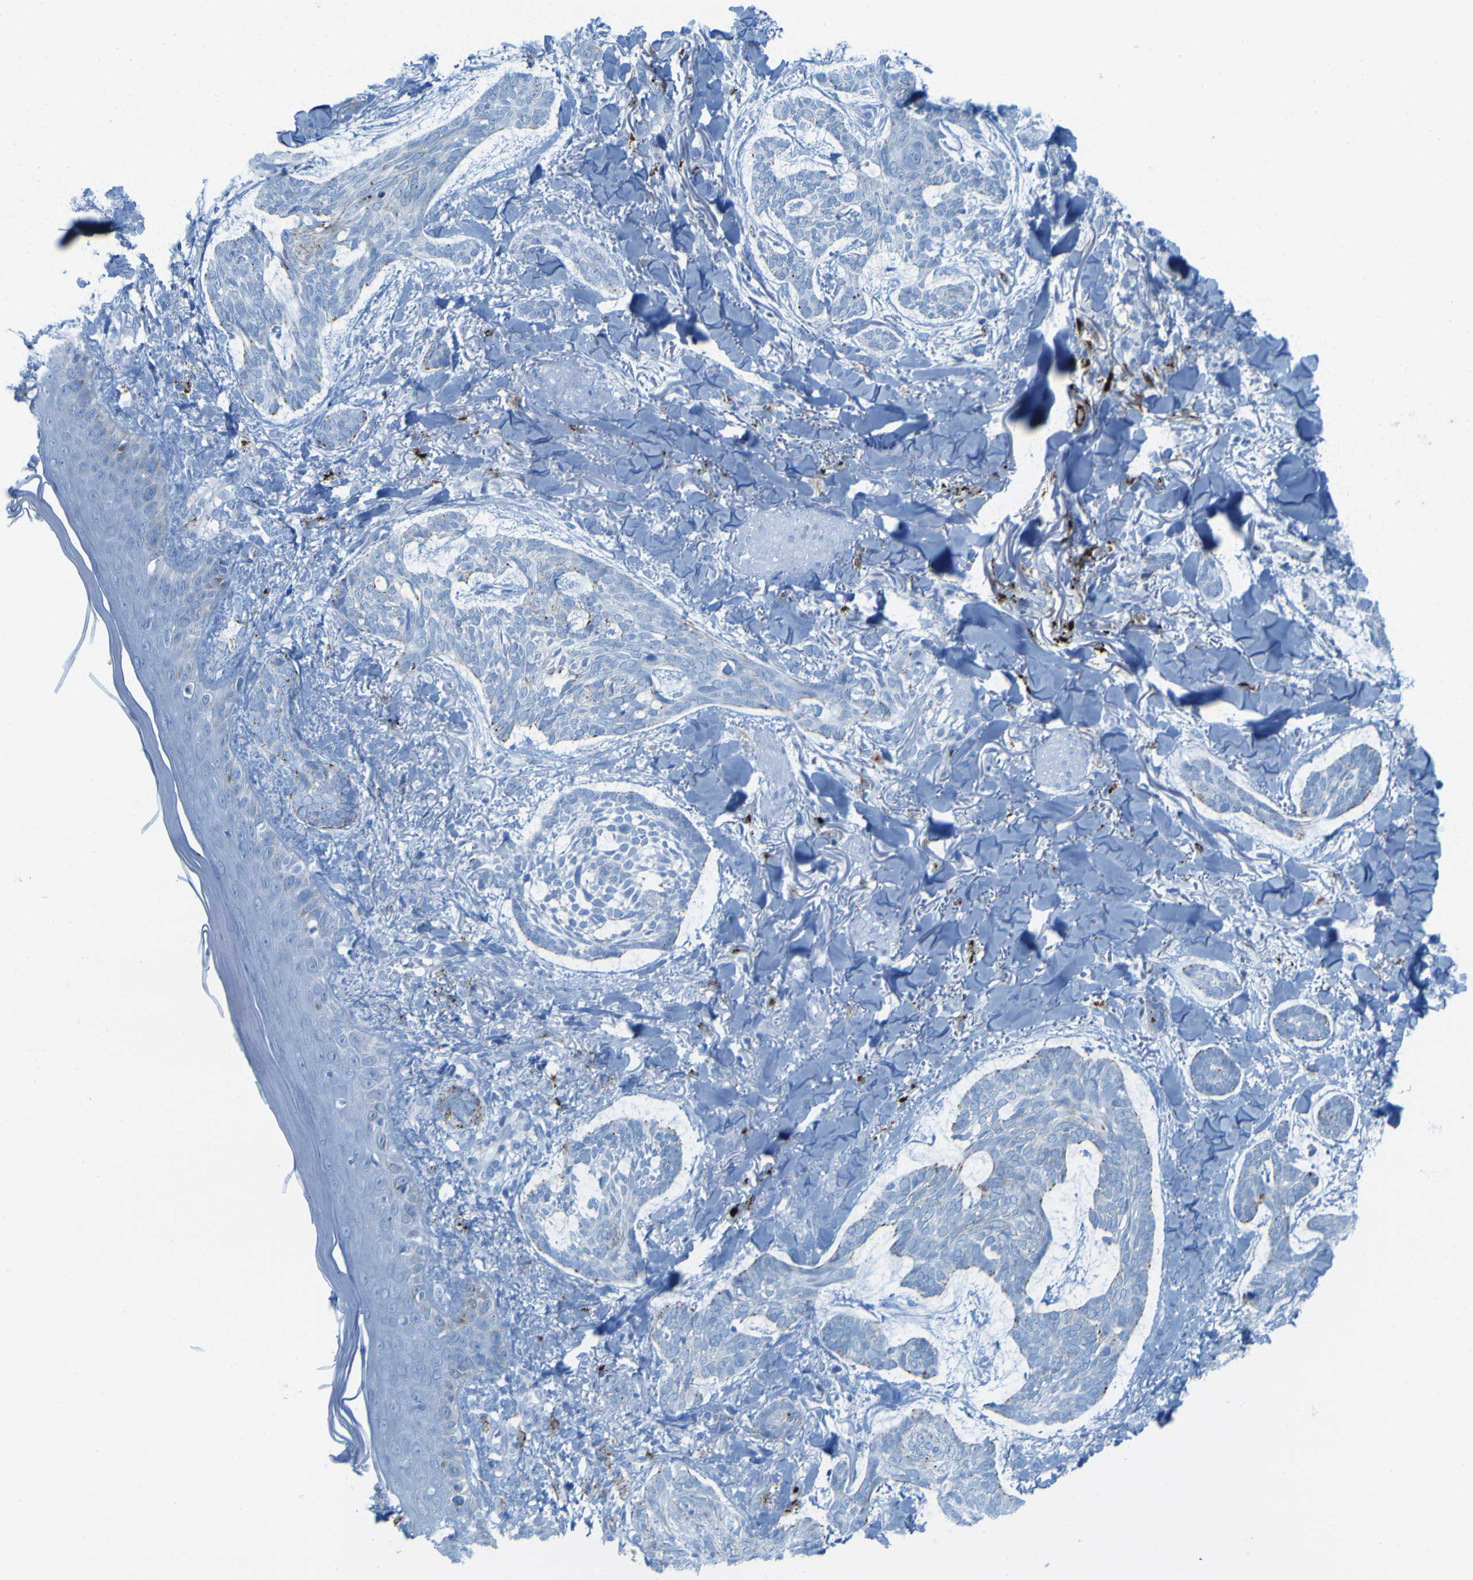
{"staining": {"intensity": "negative", "quantity": "none", "location": "none"}, "tissue": "skin cancer", "cell_type": "Tumor cells", "image_type": "cancer", "snomed": [{"axis": "morphology", "description": "Basal cell carcinoma"}, {"axis": "topography", "description": "Skin"}], "caption": "Skin cancer was stained to show a protein in brown. There is no significant staining in tumor cells. (Stains: DAB (3,3'-diaminobenzidine) immunohistochemistry with hematoxylin counter stain, Microscopy: brightfield microscopy at high magnification).", "gene": "PLD3", "patient": {"sex": "male", "age": 43}}